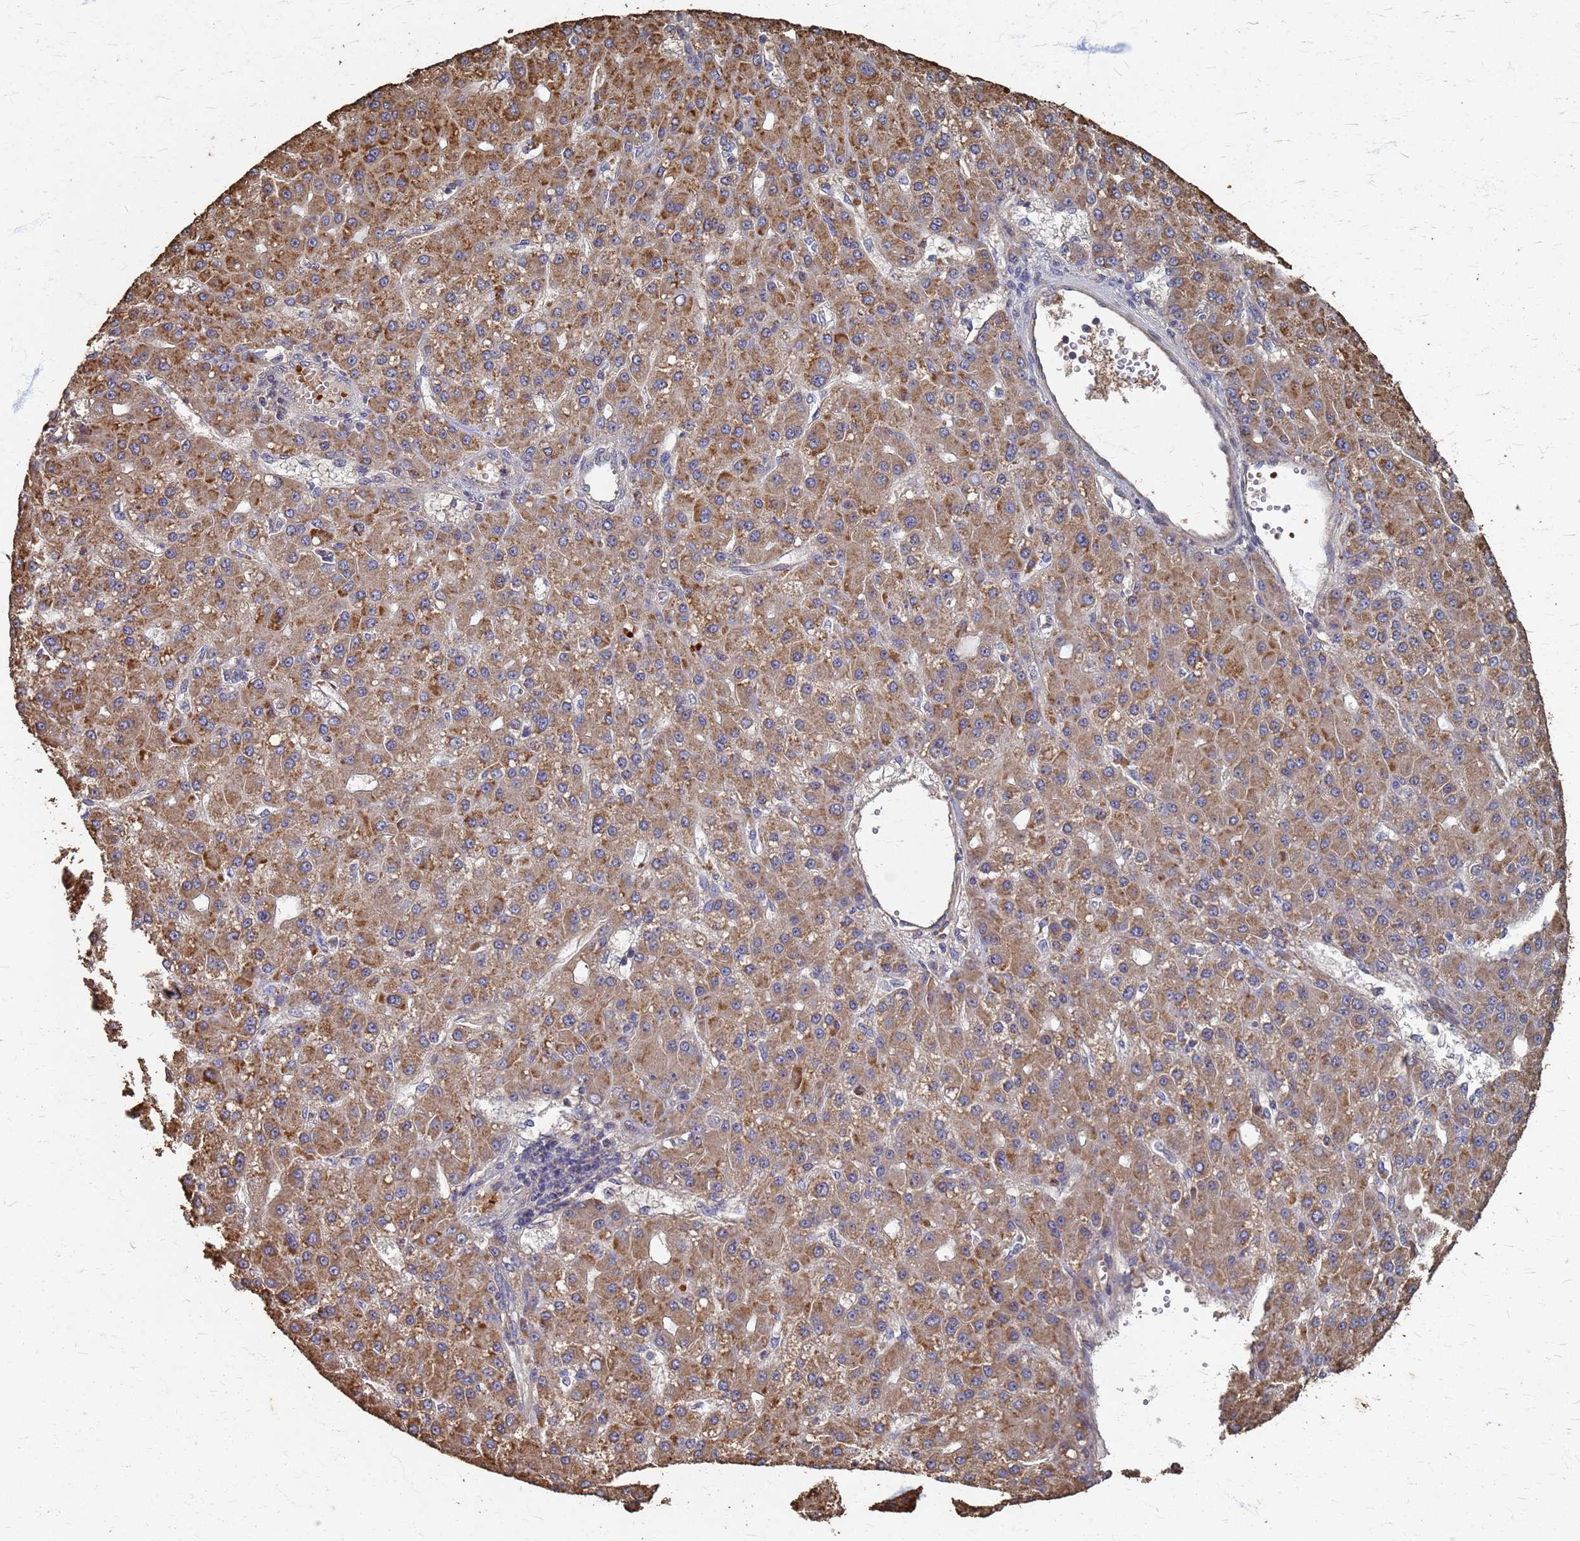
{"staining": {"intensity": "moderate", "quantity": ">75%", "location": "cytoplasmic/membranous"}, "tissue": "liver cancer", "cell_type": "Tumor cells", "image_type": "cancer", "snomed": [{"axis": "morphology", "description": "Carcinoma, Hepatocellular, NOS"}, {"axis": "topography", "description": "Liver"}], "caption": "The photomicrograph shows immunohistochemical staining of hepatocellular carcinoma (liver). There is moderate cytoplasmic/membranous positivity is appreciated in about >75% of tumor cells.", "gene": "DPH5", "patient": {"sex": "male", "age": 67}}